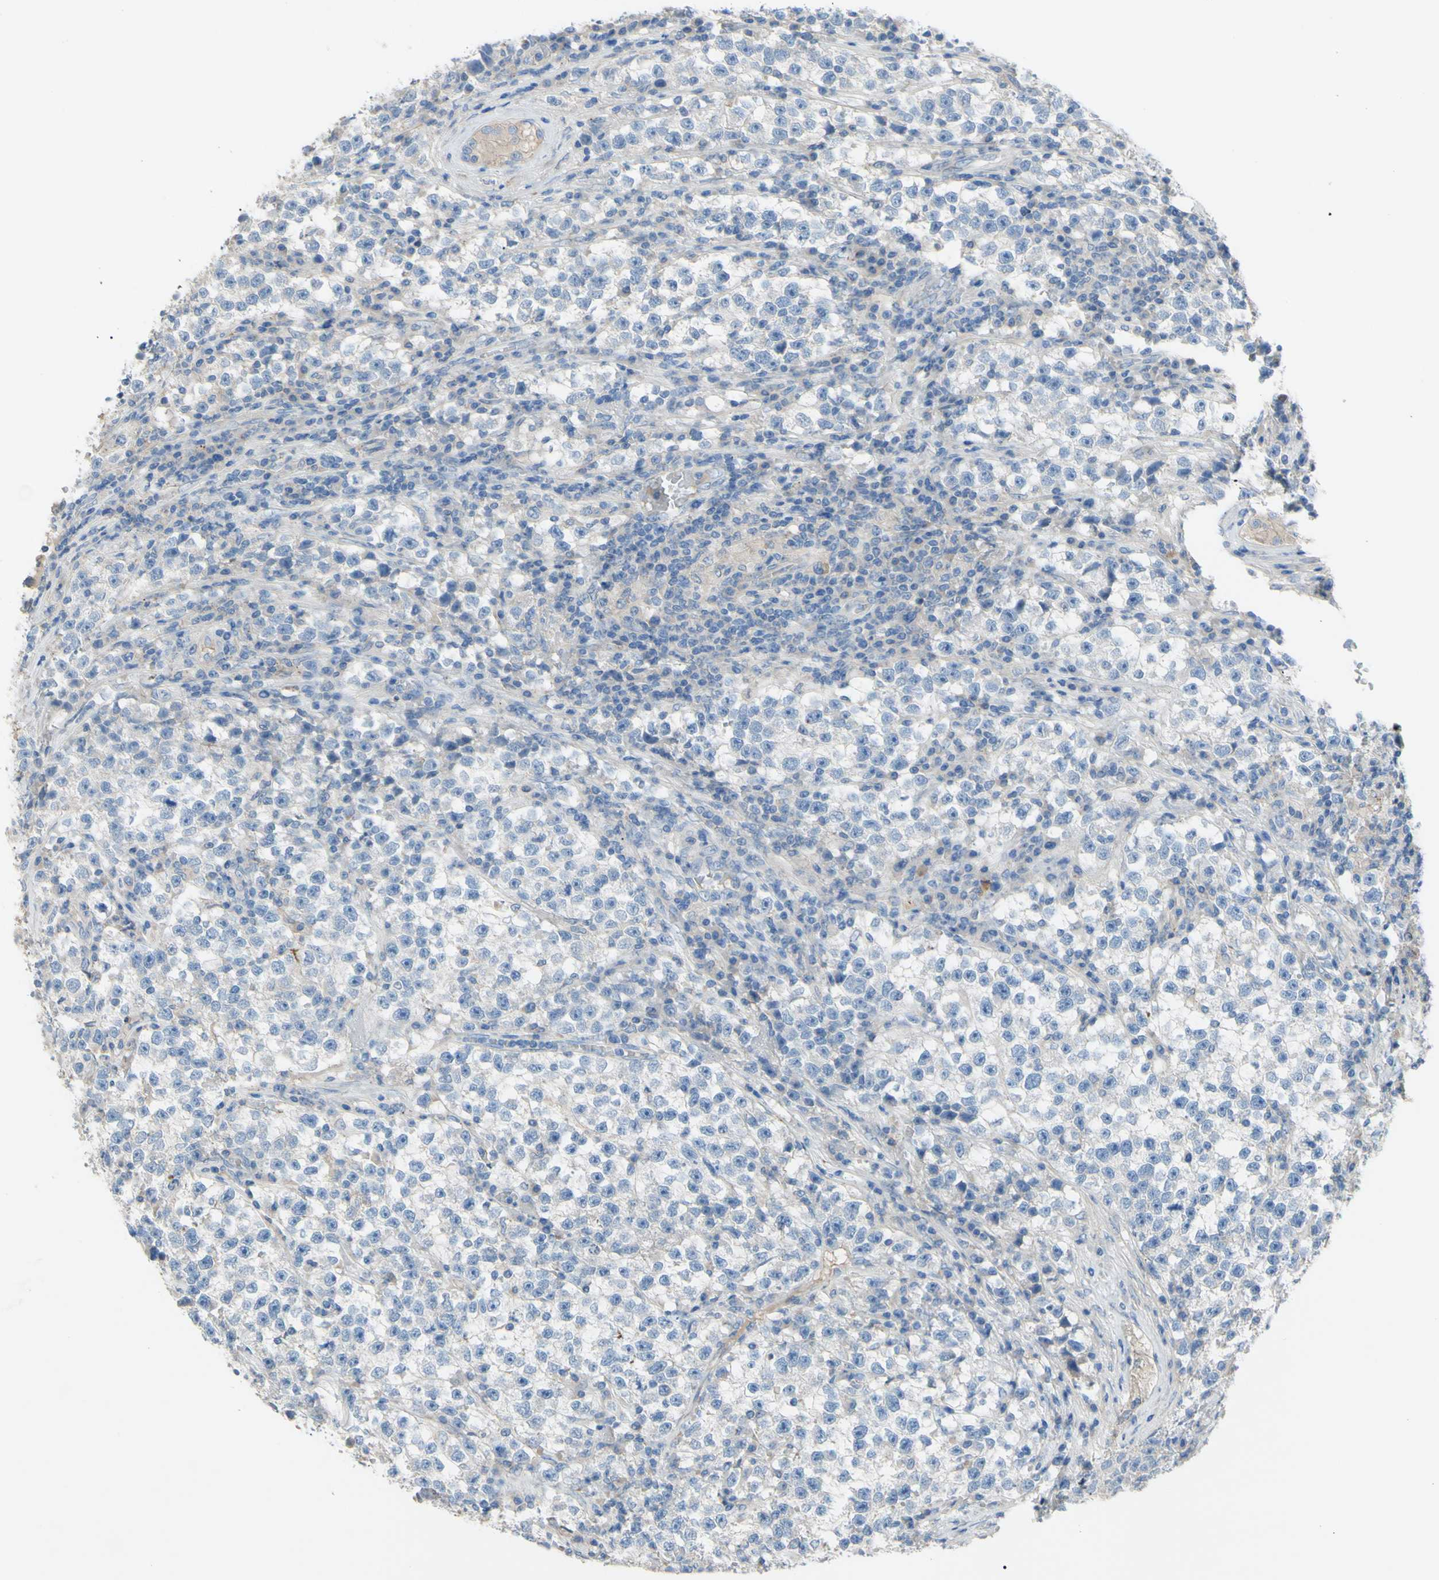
{"staining": {"intensity": "negative", "quantity": "none", "location": "none"}, "tissue": "testis cancer", "cell_type": "Tumor cells", "image_type": "cancer", "snomed": [{"axis": "morphology", "description": "Seminoma, NOS"}, {"axis": "topography", "description": "Testis"}], "caption": "Testis cancer was stained to show a protein in brown. There is no significant expression in tumor cells.", "gene": "TMEM59L", "patient": {"sex": "male", "age": 22}}